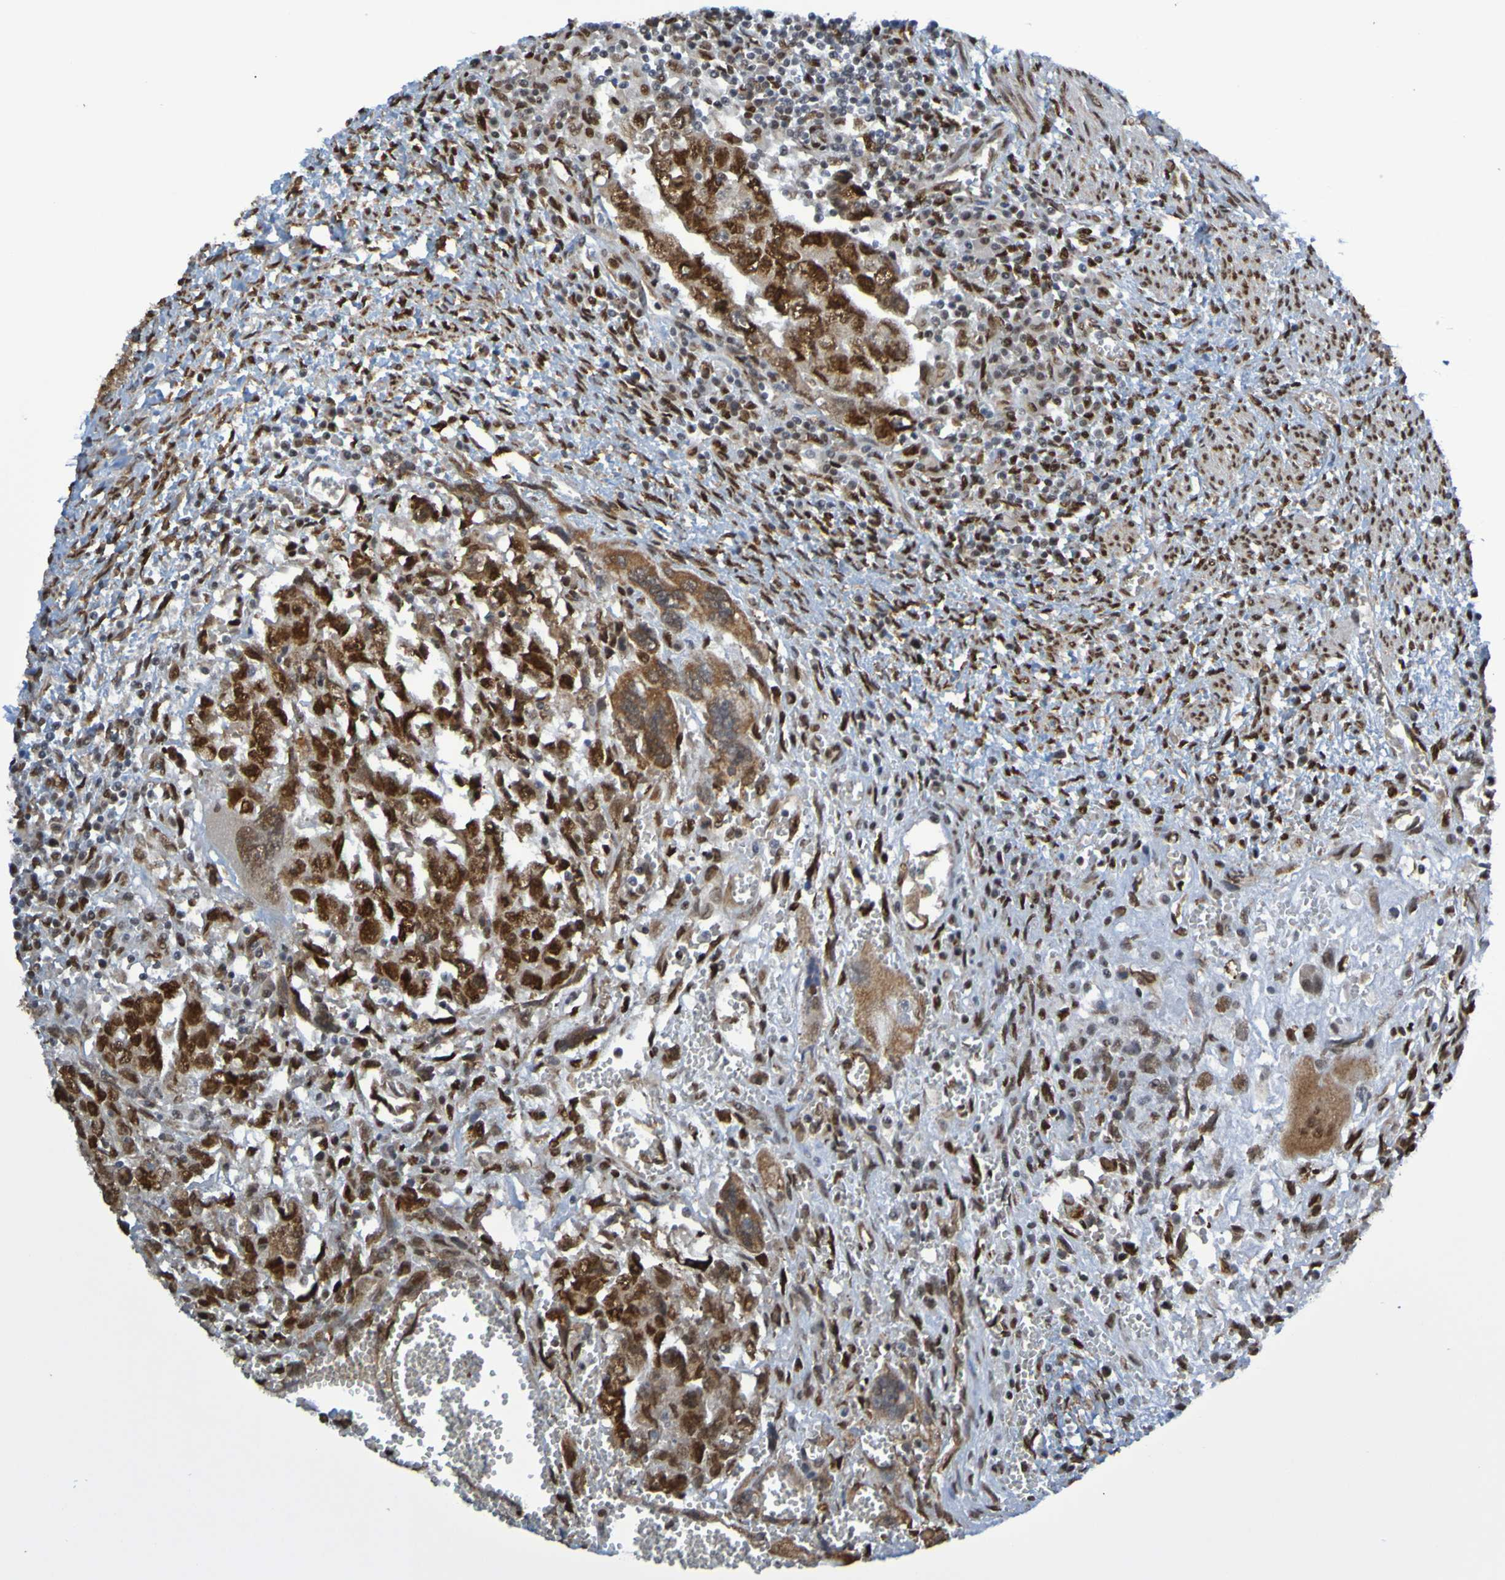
{"staining": {"intensity": "strong", "quantity": ">75%", "location": "nuclear"}, "tissue": "testis cancer", "cell_type": "Tumor cells", "image_type": "cancer", "snomed": [{"axis": "morphology", "description": "Carcinoma, Embryonal, NOS"}, {"axis": "topography", "description": "Testis"}], "caption": "Immunohistochemical staining of testis cancer (embryonal carcinoma) displays high levels of strong nuclear protein expression in approximately >75% of tumor cells.", "gene": "HDAC2", "patient": {"sex": "male", "age": 28}}